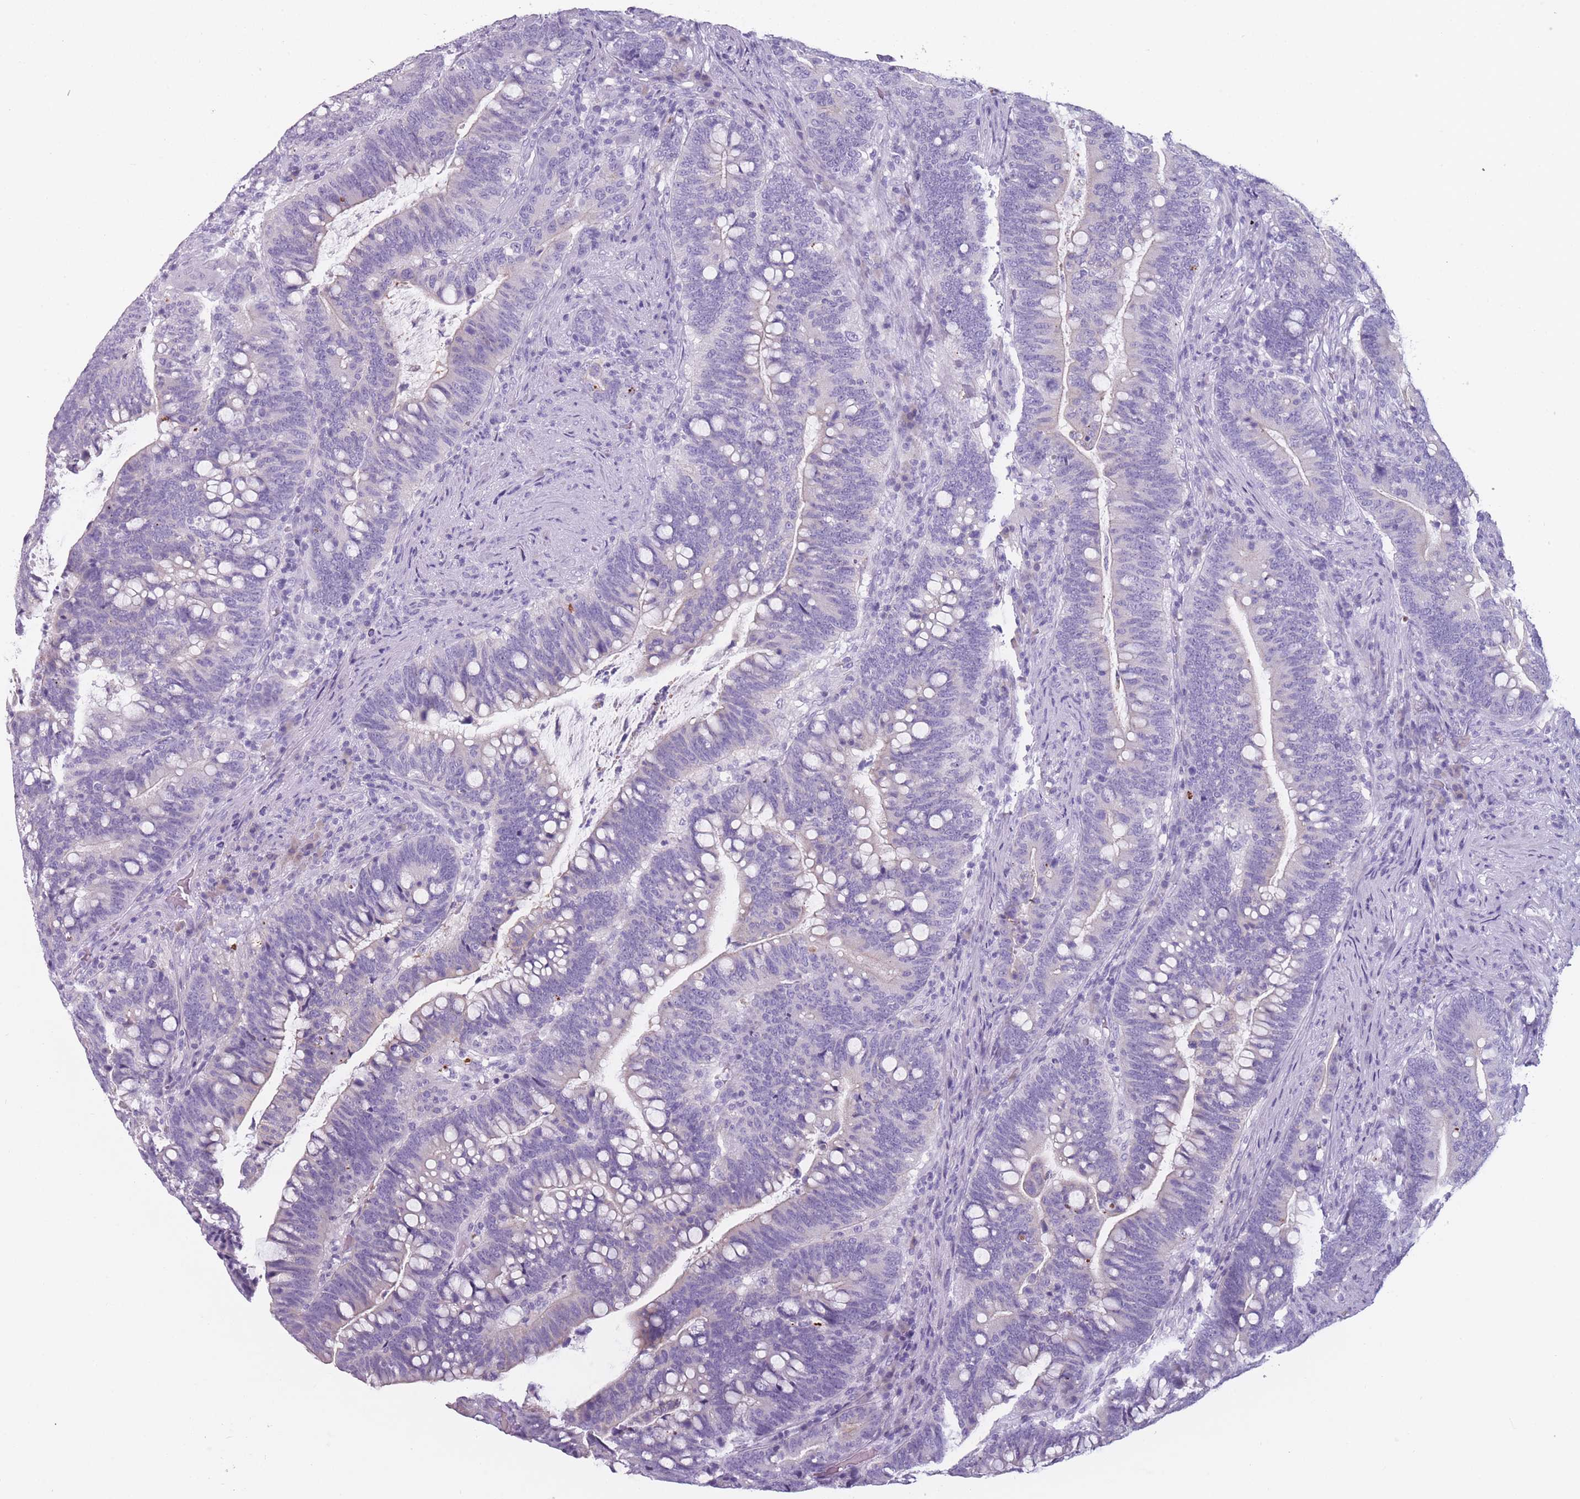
{"staining": {"intensity": "negative", "quantity": "none", "location": "none"}, "tissue": "colorectal cancer", "cell_type": "Tumor cells", "image_type": "cancer", "snomed": [{"axis": "morphology", "description": "Normal tissue, NOS"}, {"axis": "morphology", "description": "Adenocarcinoma, NOS"}, {"axis": "topography", "description": "Colon"}], "caption": "Tumor cells show no significant positivity in colorectal cancer.", "gene": "PPFIA3", "patient": {"sex": "female", "age": 66}}